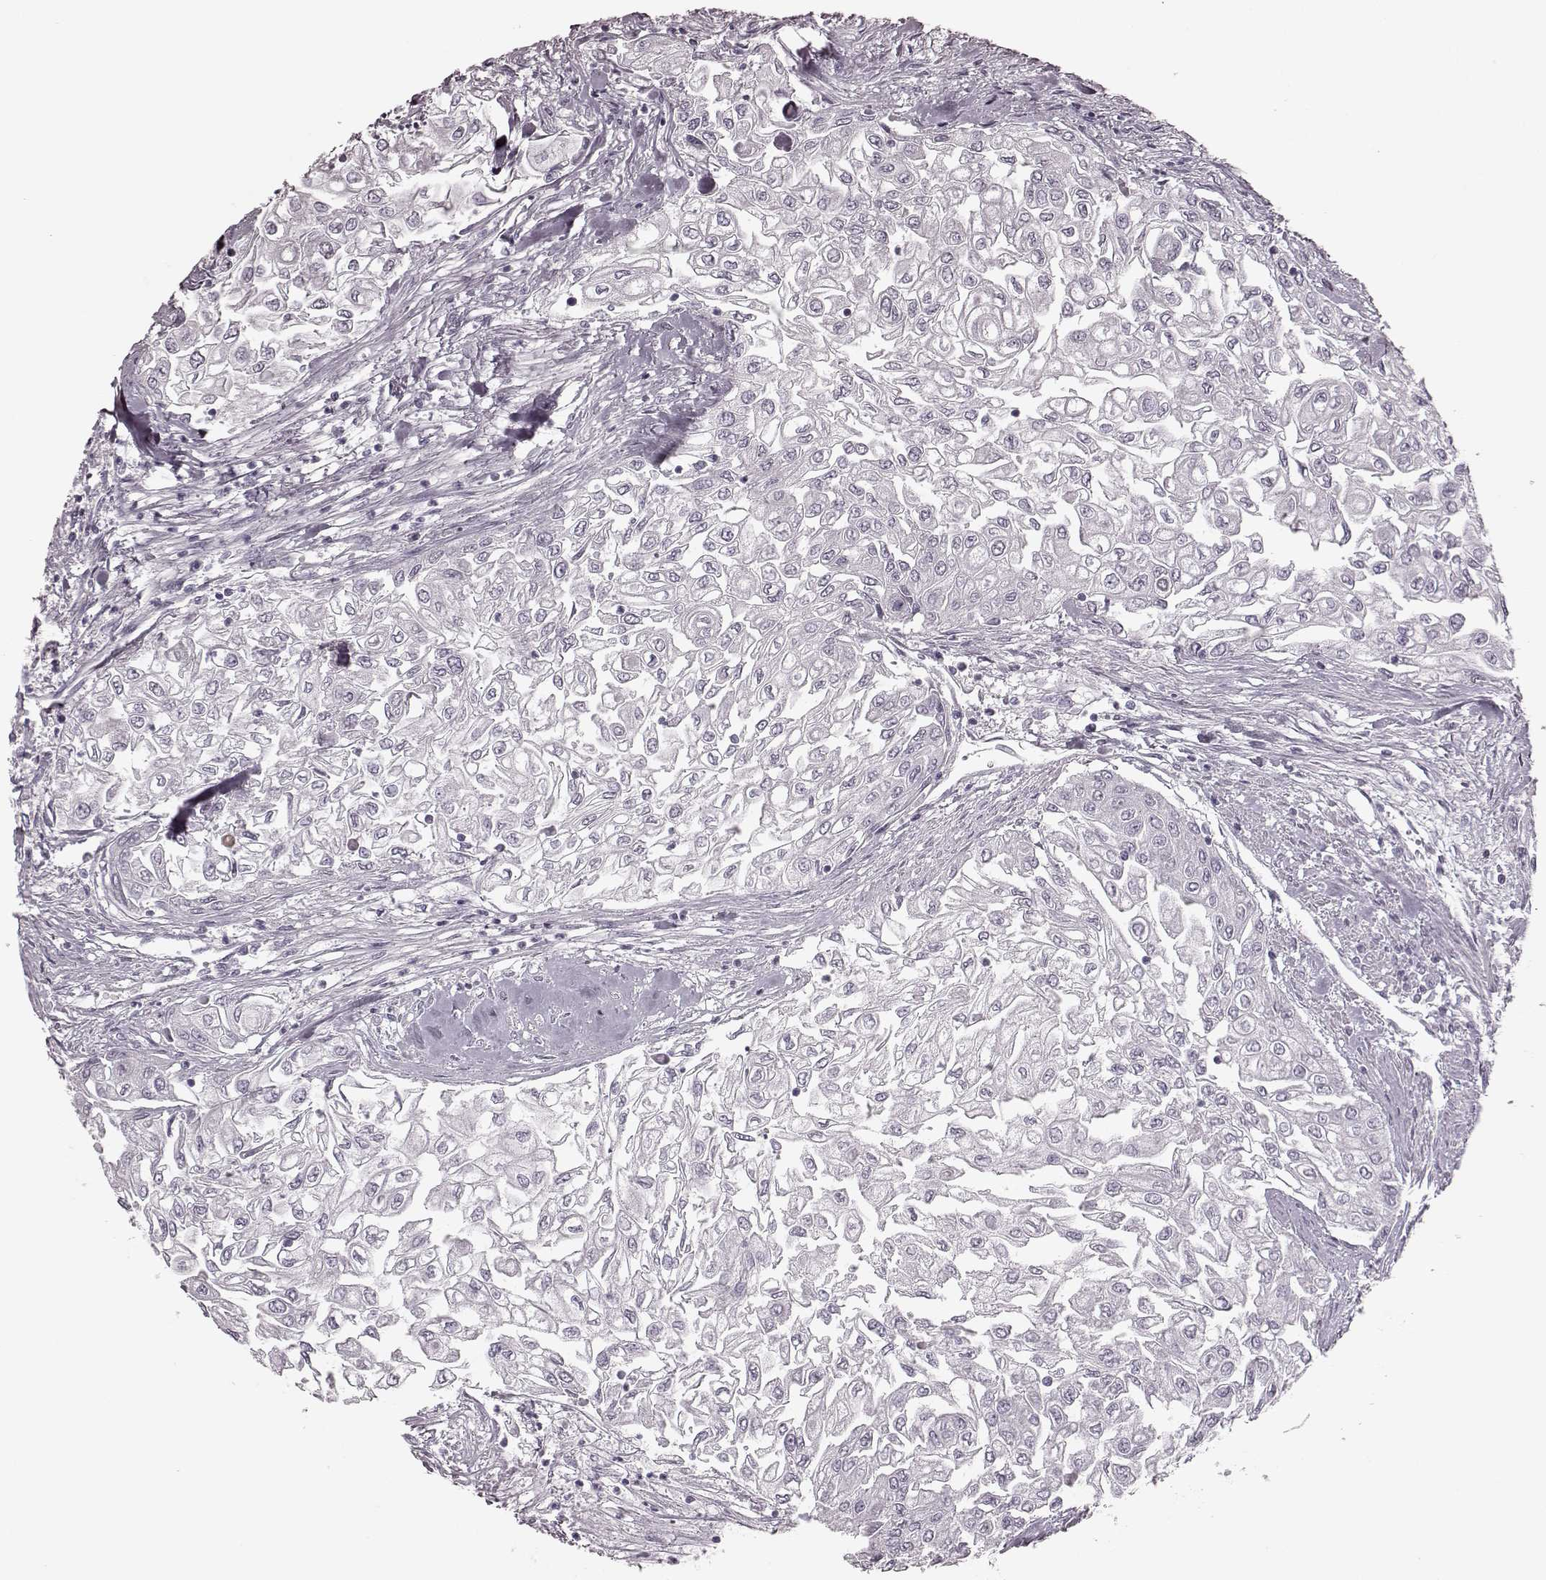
{"staining": {"intensity": "negative", "quantity": "none", "location": "none"}, "tissue": "urothelial cancer", "cell_type": "Tumor cells", "image_type": "cancer", "snomed": [{"axis": "morphology", "description": "Urothelial carcinoma, High grade"}, {"axis": "topography", "description": "Urinary bladder"}], "caption": "This is an IHC histopathology image of human urothelial carcinoma (high-grade). There is no positivity in tumor cells.", "gene": "TRPM1", "patient": {"sex": "male", "age": 62}}